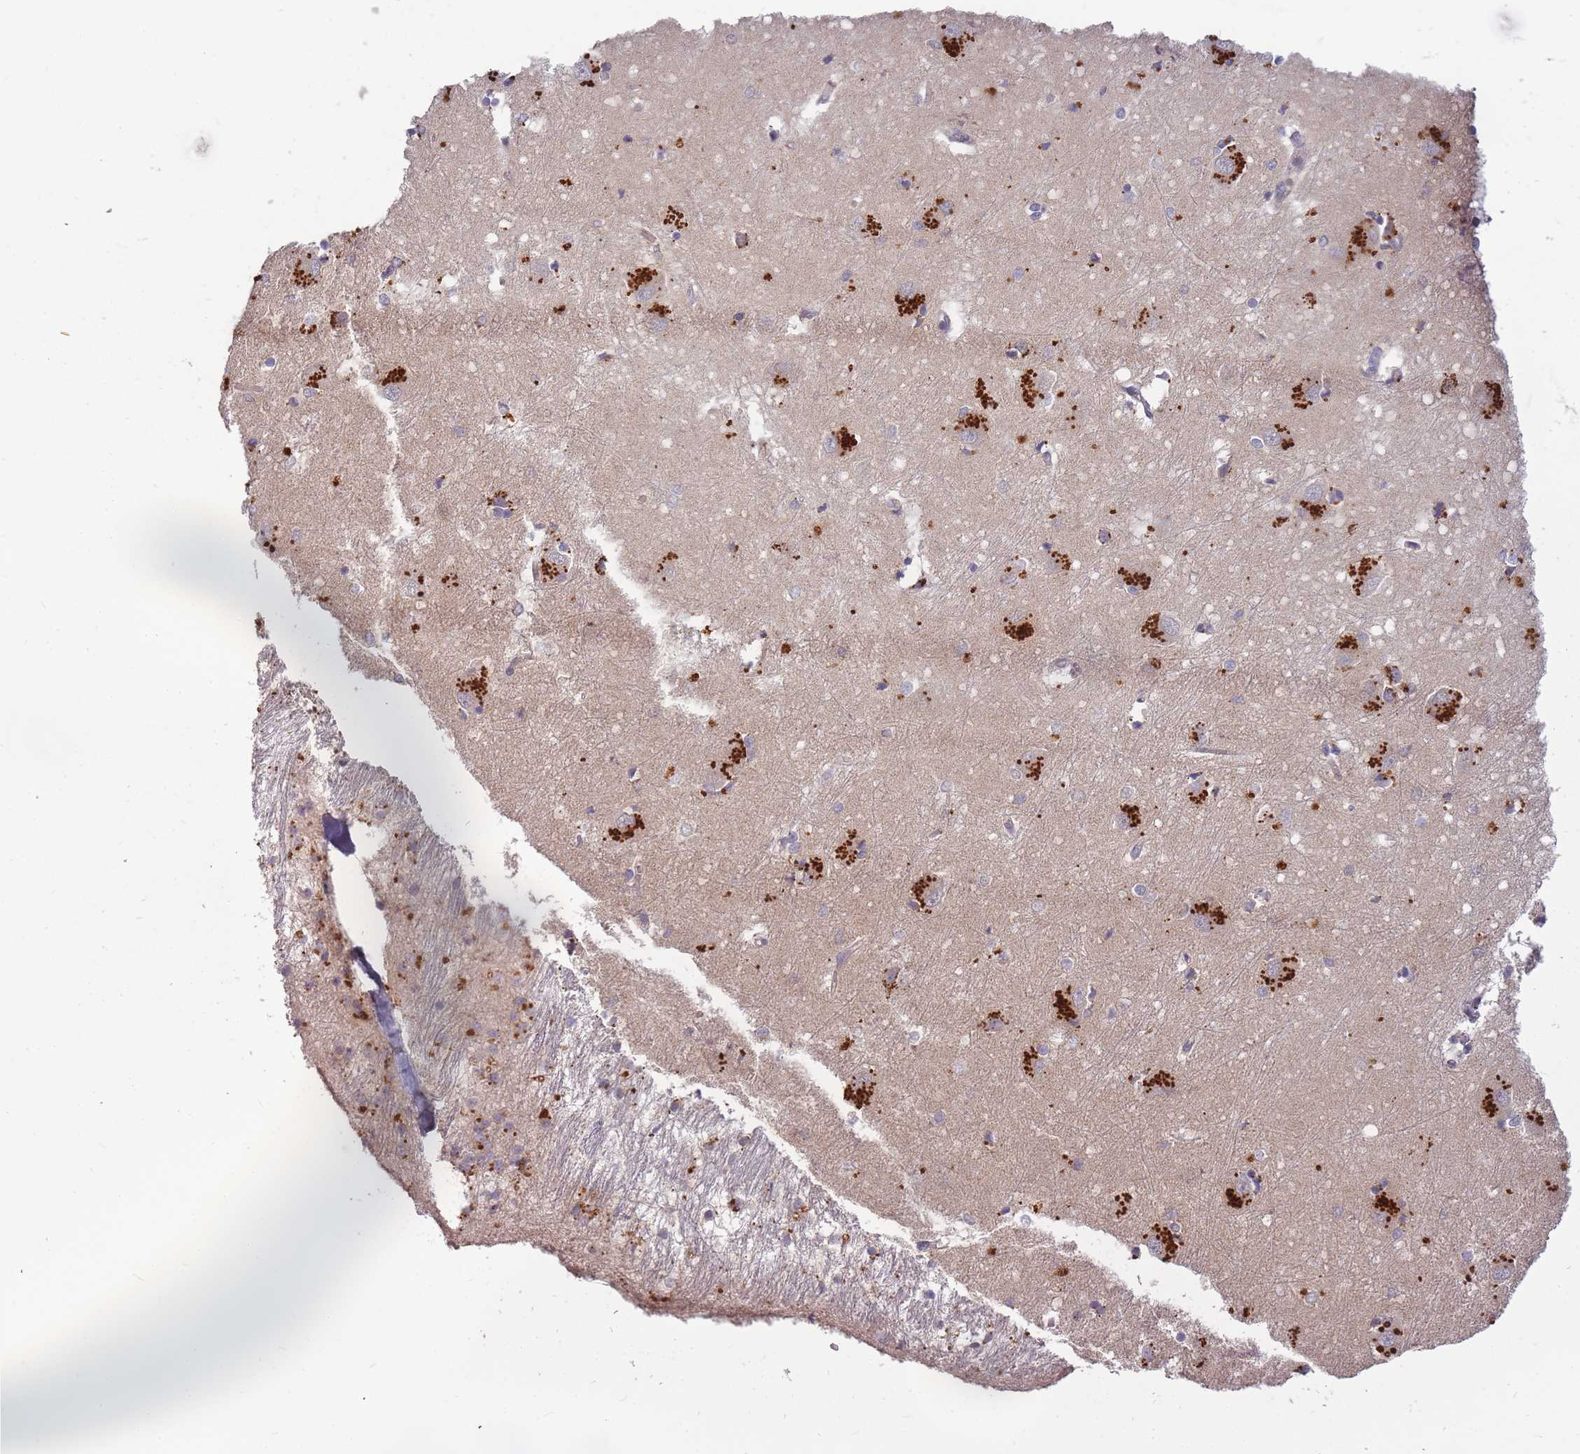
{"staining": {"intensity": "strong", "quantity": "25%-75%", "location": "cytoplasmic/membranous"}, "tissue": "caudate", "cell_type": "Glial cells", "image_type": "normal", "snomed": [{"axis": "morphology", "description": "Normal tissue, NOS"}, {"axis": "topography", "description": "Lateral ventricle wall"}], "caption": "Caudate stained with immunohistochemistry (IHC) reveals strong cytoplasmic/membranous positivity in about 25%-75% of glial cells.", "gene": "ATG5", "patient": {"sex": "male", "age": 37}}